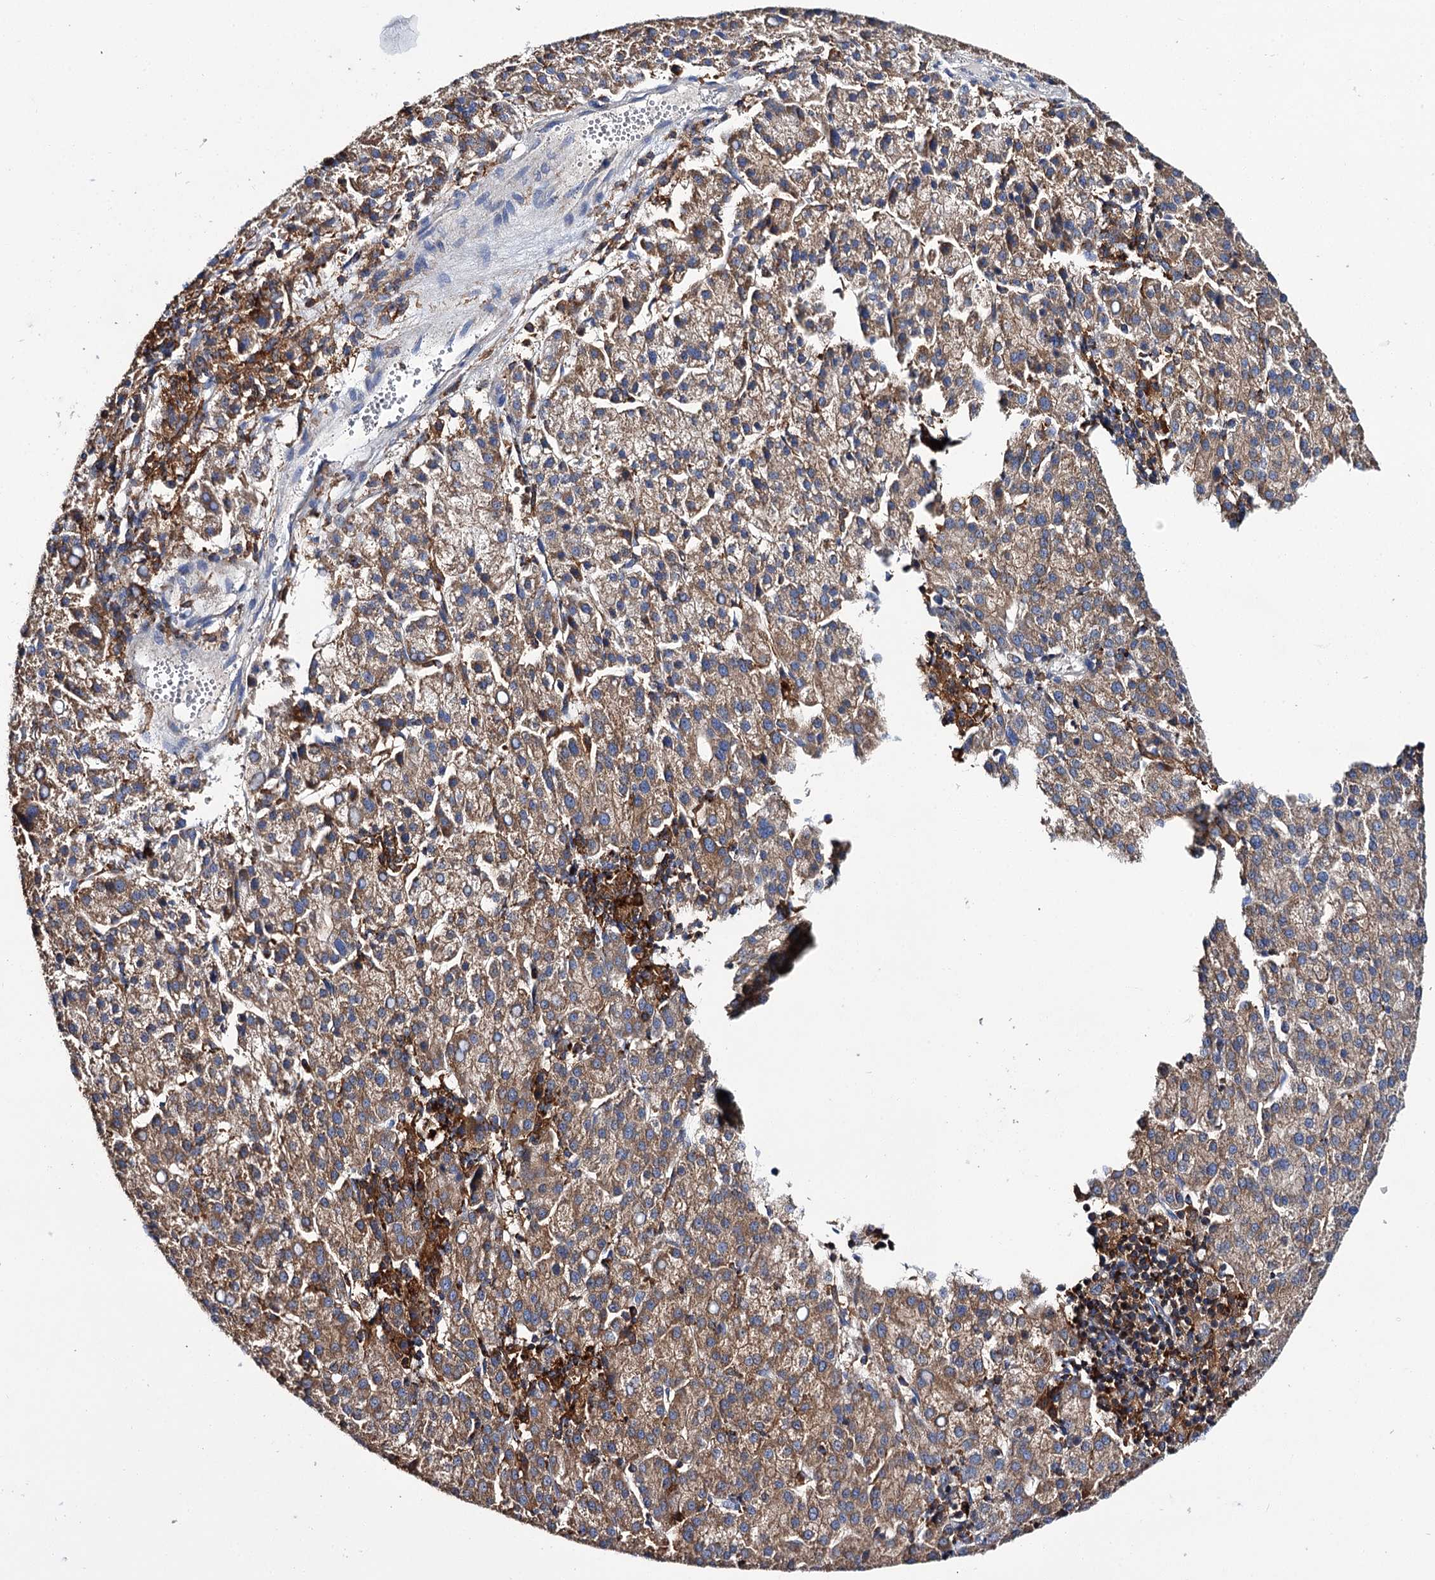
{"staining": {"intensity": "moderate", "quantity": ">75%", "location": "cytoplasmic/membranous"}, "tissue": "liver cancer", "cell_type": "Tumor cells", "image_type": "cancer", "snomed": [{"axis": "morphology", "description": "Carcinoma, Hepatocellular, NOS"}, {"axis": "topography", "description": "Liver"}], "caption": "A histopathology image showing moderate cytoplasmic/membranous expression in approximately >75% of tumor cells in liver cancer (hepatocellular carcinoma), as visualized by brown immunohistochemical staining.", "gene": "UBASH3B", "patient": {"sex": "female", "age": 58}}